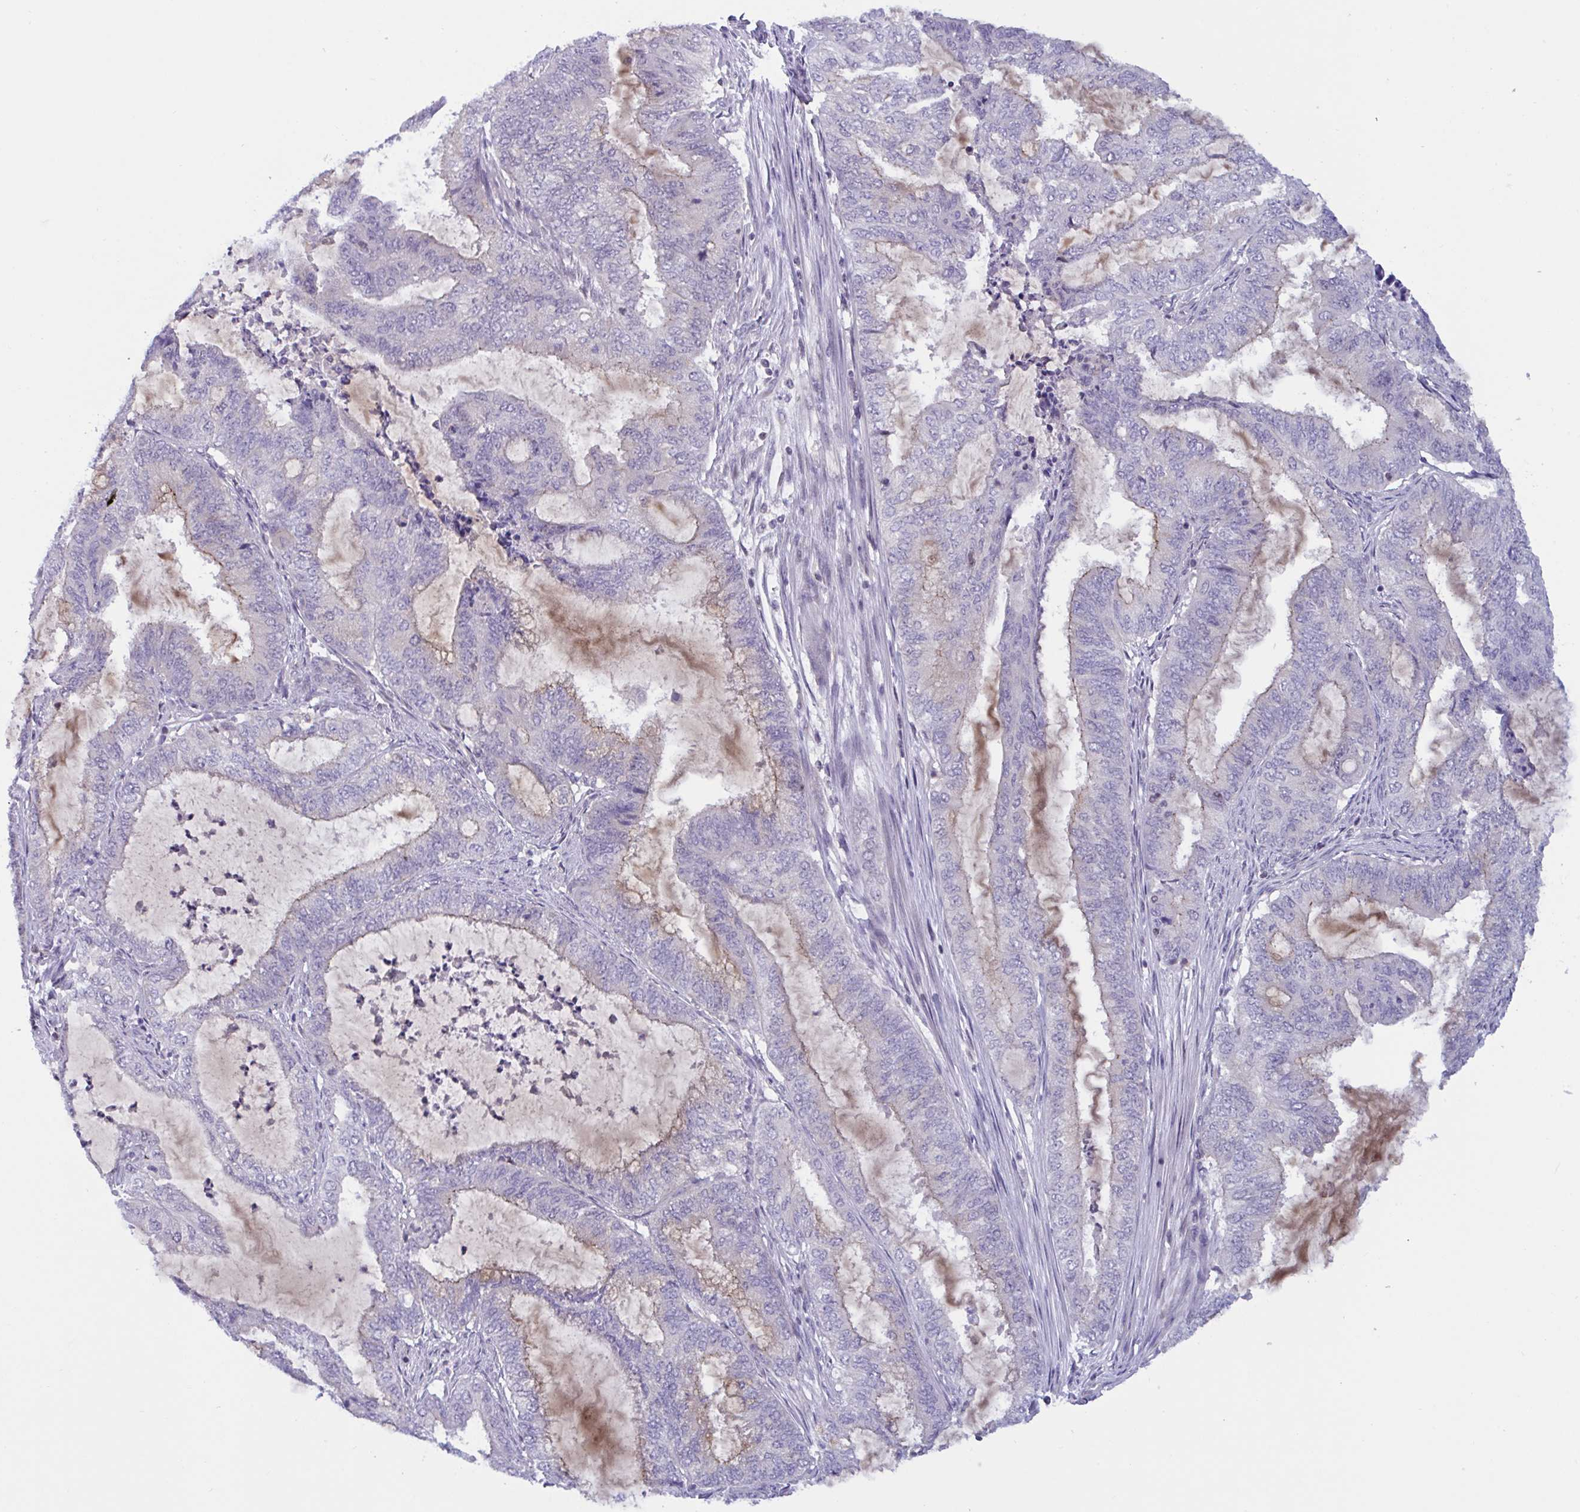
{"staining": {"intensity": "negative", "quantity": "none", "location": "none"}, "tissue": "endometrial cancer", "cell_type": "Tumor cells", "image_type": "cancer", "snomed": [{"axis": "morphology", "description": "Adenocarcinoma, NOS"}, {"axis": "topography", "description": "Endometrium"}], "caption": "Image shows no protein staining in tumor cells of endometrial cancer tissue.", "gene": "SNX11", "patient": {"sex": "female", "age": 51}}